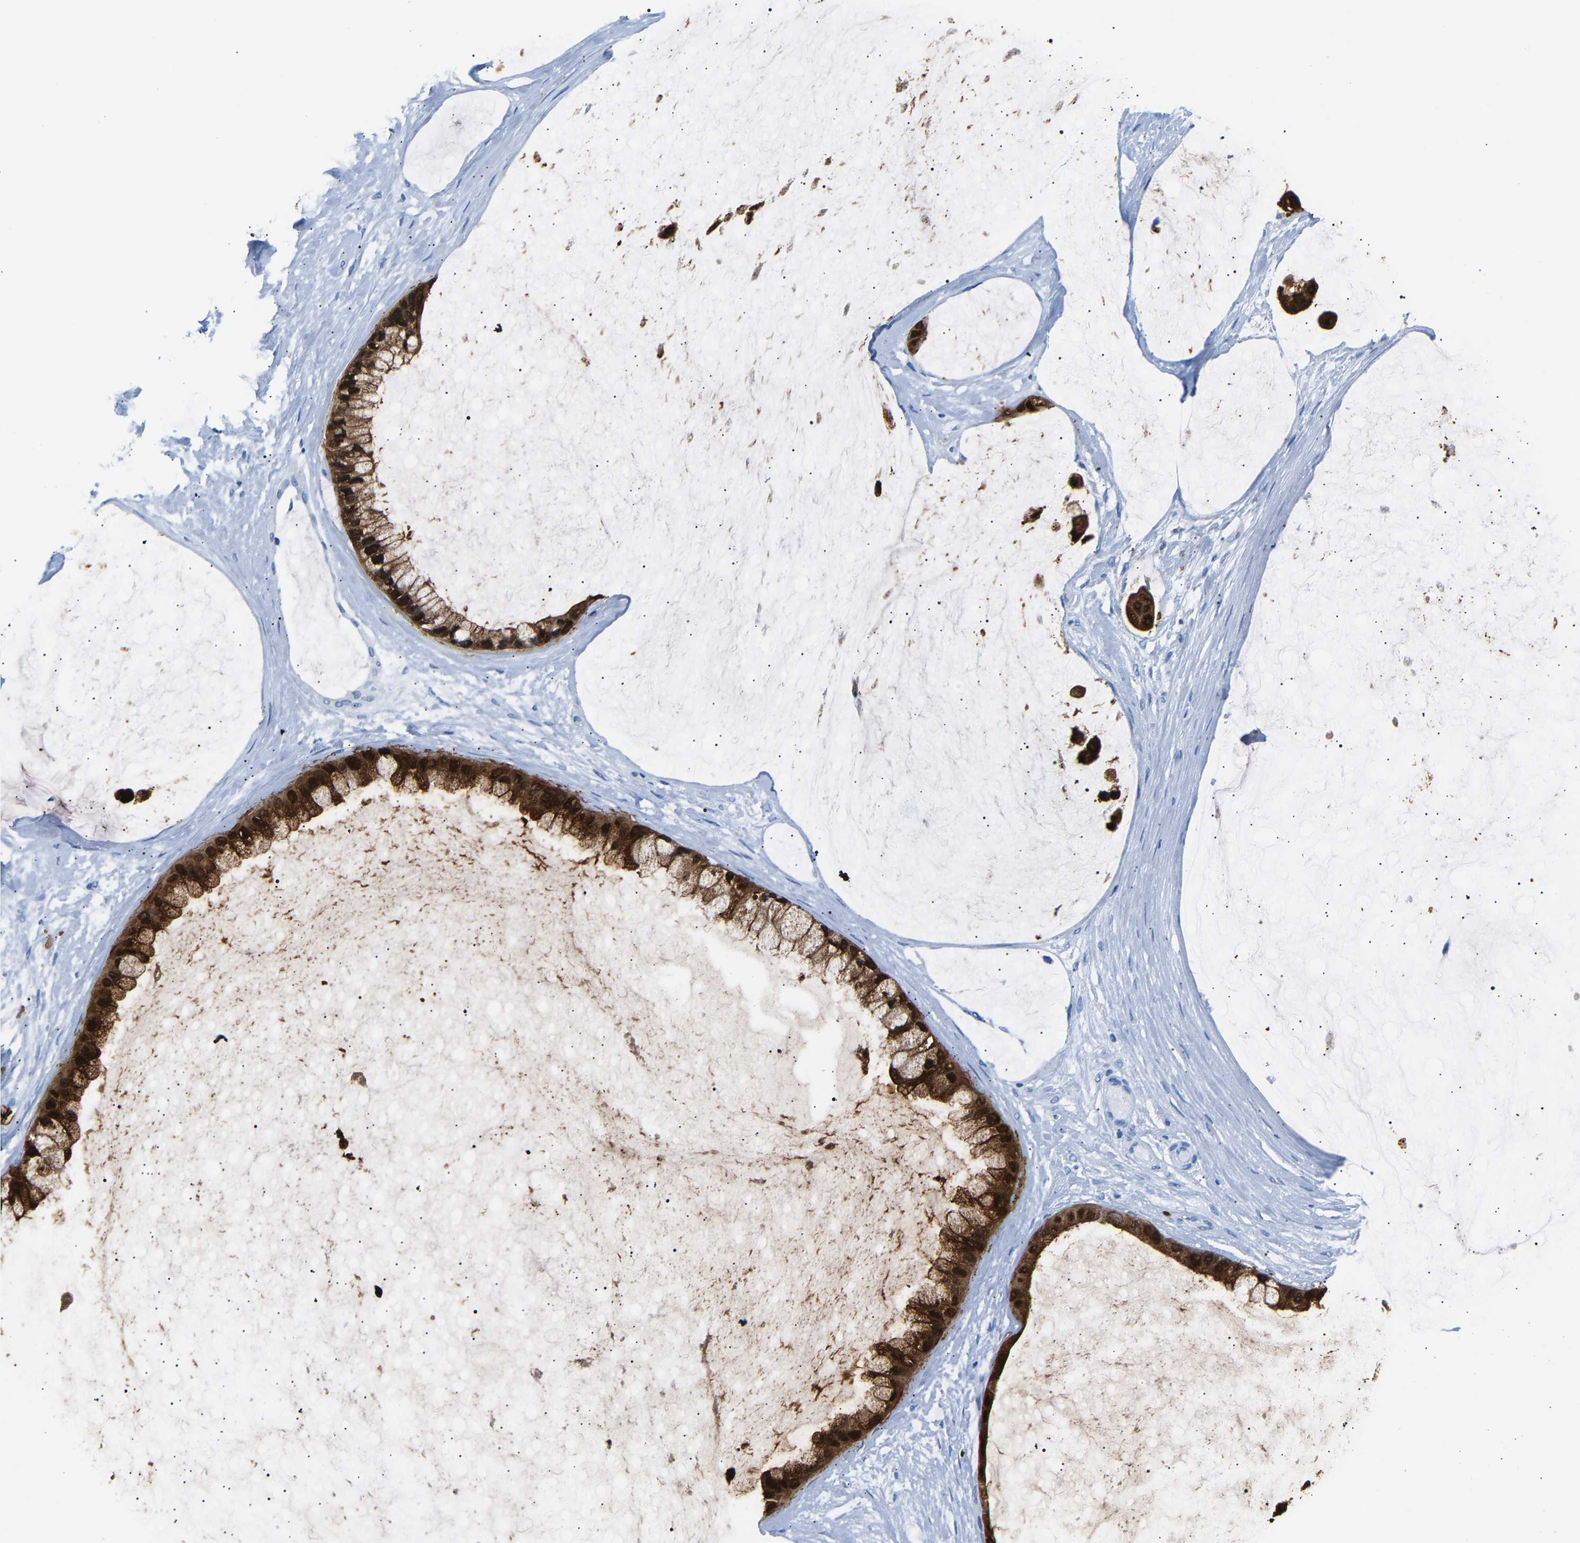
{"staining": {"intensity": "strong", "quantity": ">75%", "location": "cytoplasmic/membranous,nuclear"}, "tissue": "ovarian cancer", "cell_type": "Tumor cells", "image_type": "cancer", "snomed": [{"axis": "morphology", "description": "Cystadenocarcinoma, mucinous, NOS"}, {"axis": "topography", "description": "Ovary"}], "caption": "Protein staining displays strong cytoplasmic/membranous and nuclear positivity in approximately >75% of tumor cells in ovarian cancer (mucinous cystadenocarcinoma).", "gene": "S100P", "patient": {"sex": "female", "age": 39}}